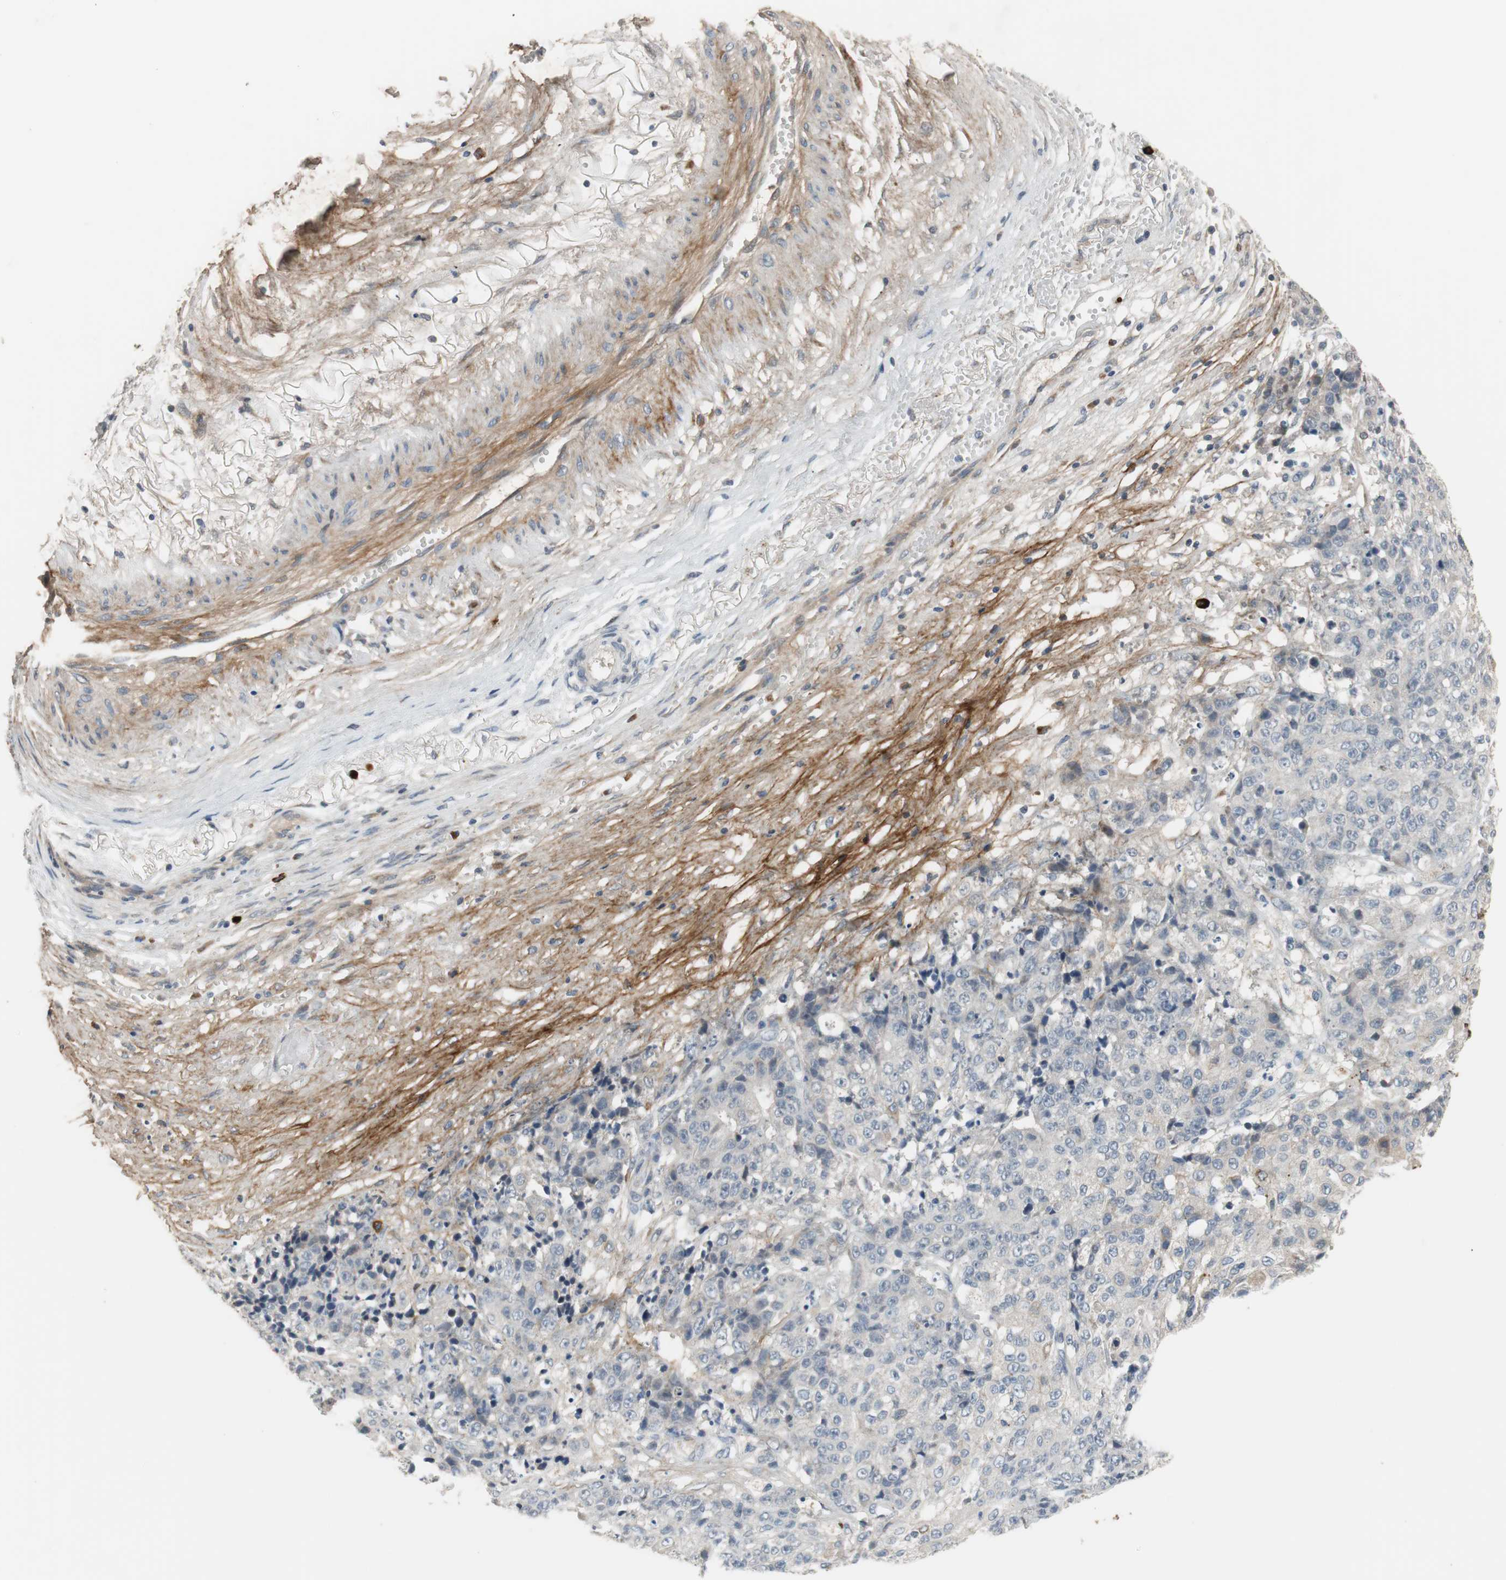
{"staining": {"intensity": "negative", "quantity": "none", "location": "none"}, "tissue": "ovarian cancer", "cell_type": "Tumor cells", "image_type": "cancer", "snomed": [{"axis": "morphology", "description": "Carcinoma, endometroid"}, {"axis": "topography", "description": "Ovary"}], "caption": "This histopathology image is of endometroid carcinoma (ovarian) stained with immunohistochemistry to label a protein in brown with the nuclei are counter-stained blue. There is no staining in tumor cells.", "gene": "COL12A1", "patient": {"sex": "female", "age": 42}}